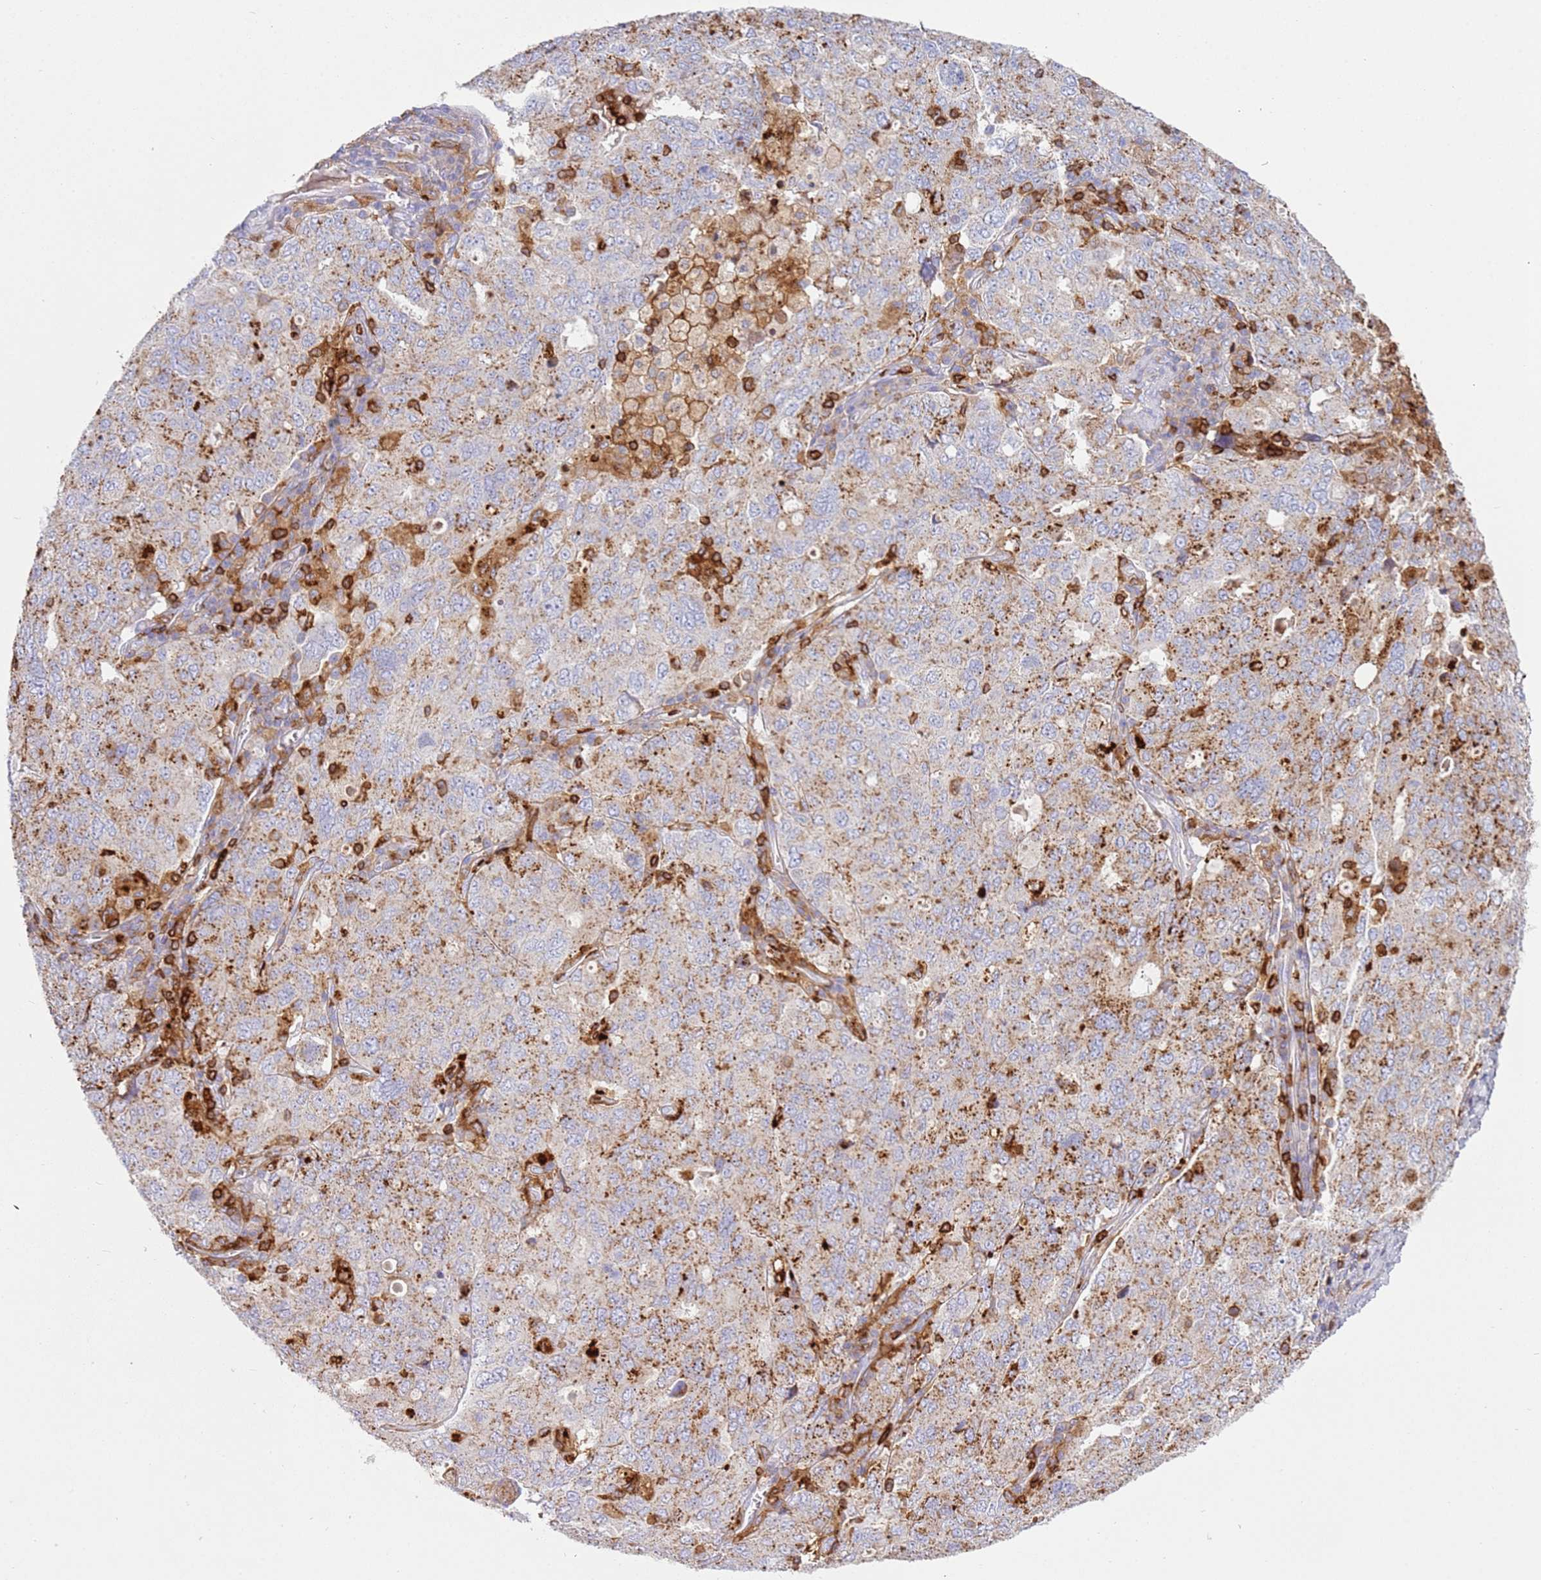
{"staining": {"intensity": "strong", "quantity": "25%-75%", "location": "cytoplasmic/membranous"}, "tissue": "ovarian cancer", "cell_type": "Tumor cells", "image_type": "cancer", "snomed": [{"axis": "morphology", "description": "Carcinoma, endometroid"}, {"axis": "topography", "description": "Ovary"}], "caption": "Tumor cells demonstrate high levels of strong cytoplasmic/membranous expression in approximately 25%-75% of cells in ovarian cancer (endometroid carcinoma).", "gene": "TTPAL", "patient": {"sex": "female", "age": 62}}